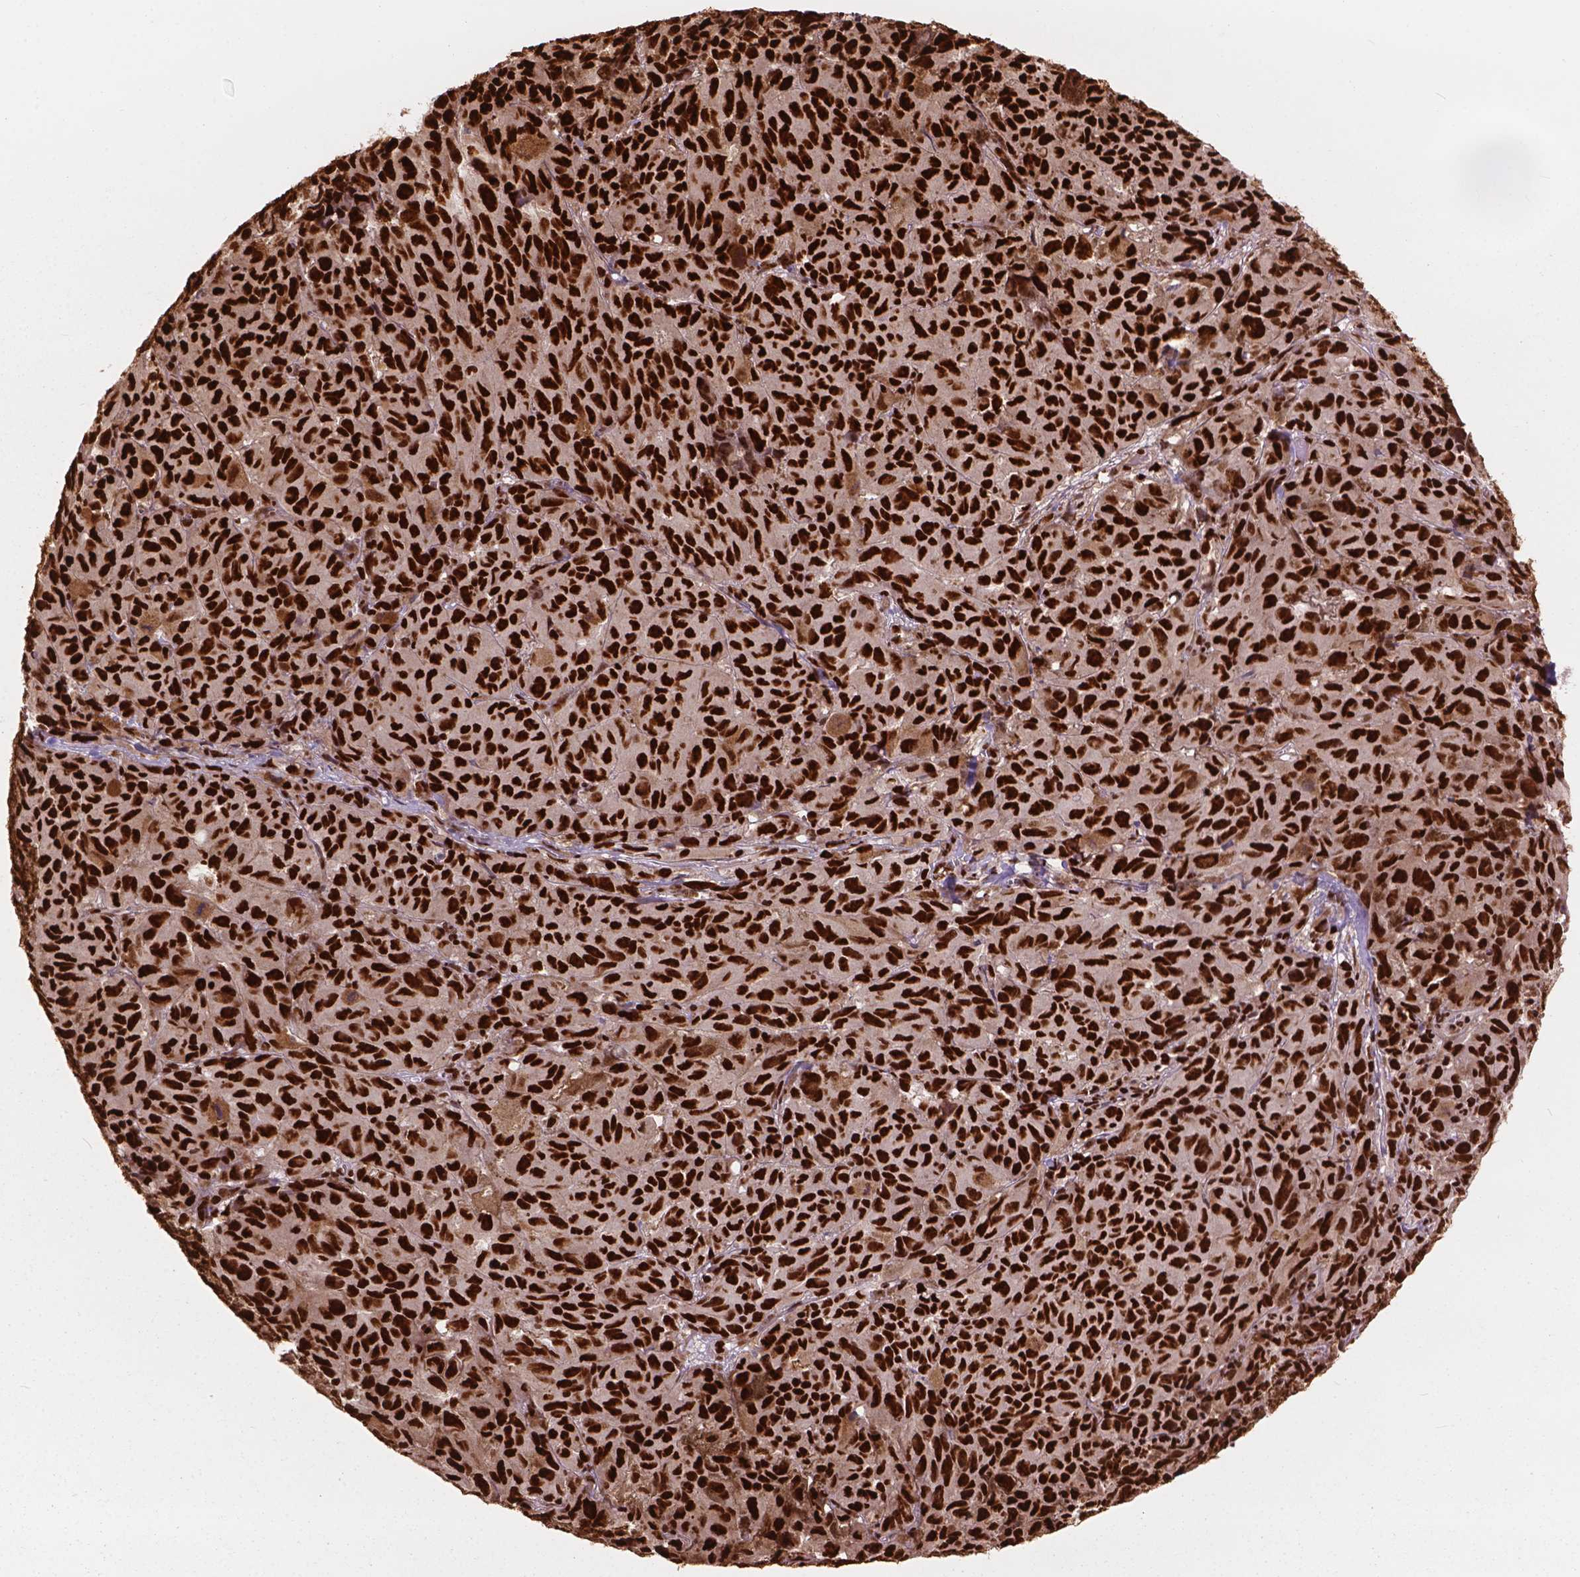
{"staining": {"intensity": "strong", "quantity": ">75%", "location": "nuclear"}, "tissue": "melanoma", "cell_type": "Tumor cells", "image_type": "cancer", "snomed": [{"axis": "morphology", "description": "Malignant melanoma, NOS"}, {"axis": "topography", "description": "Vulva, labia, clitoris and Bartholin´s gland, NO"}], "caption": "This histopathology image shows malignant melanoma stained with IHC to label a protein in brown. The nuclear of tumor cells show strong positivity for the protein. Nuclei are counter-stained blue.", "gene": "ANP32B", "patient": {"sex": "female", "age": 75}}